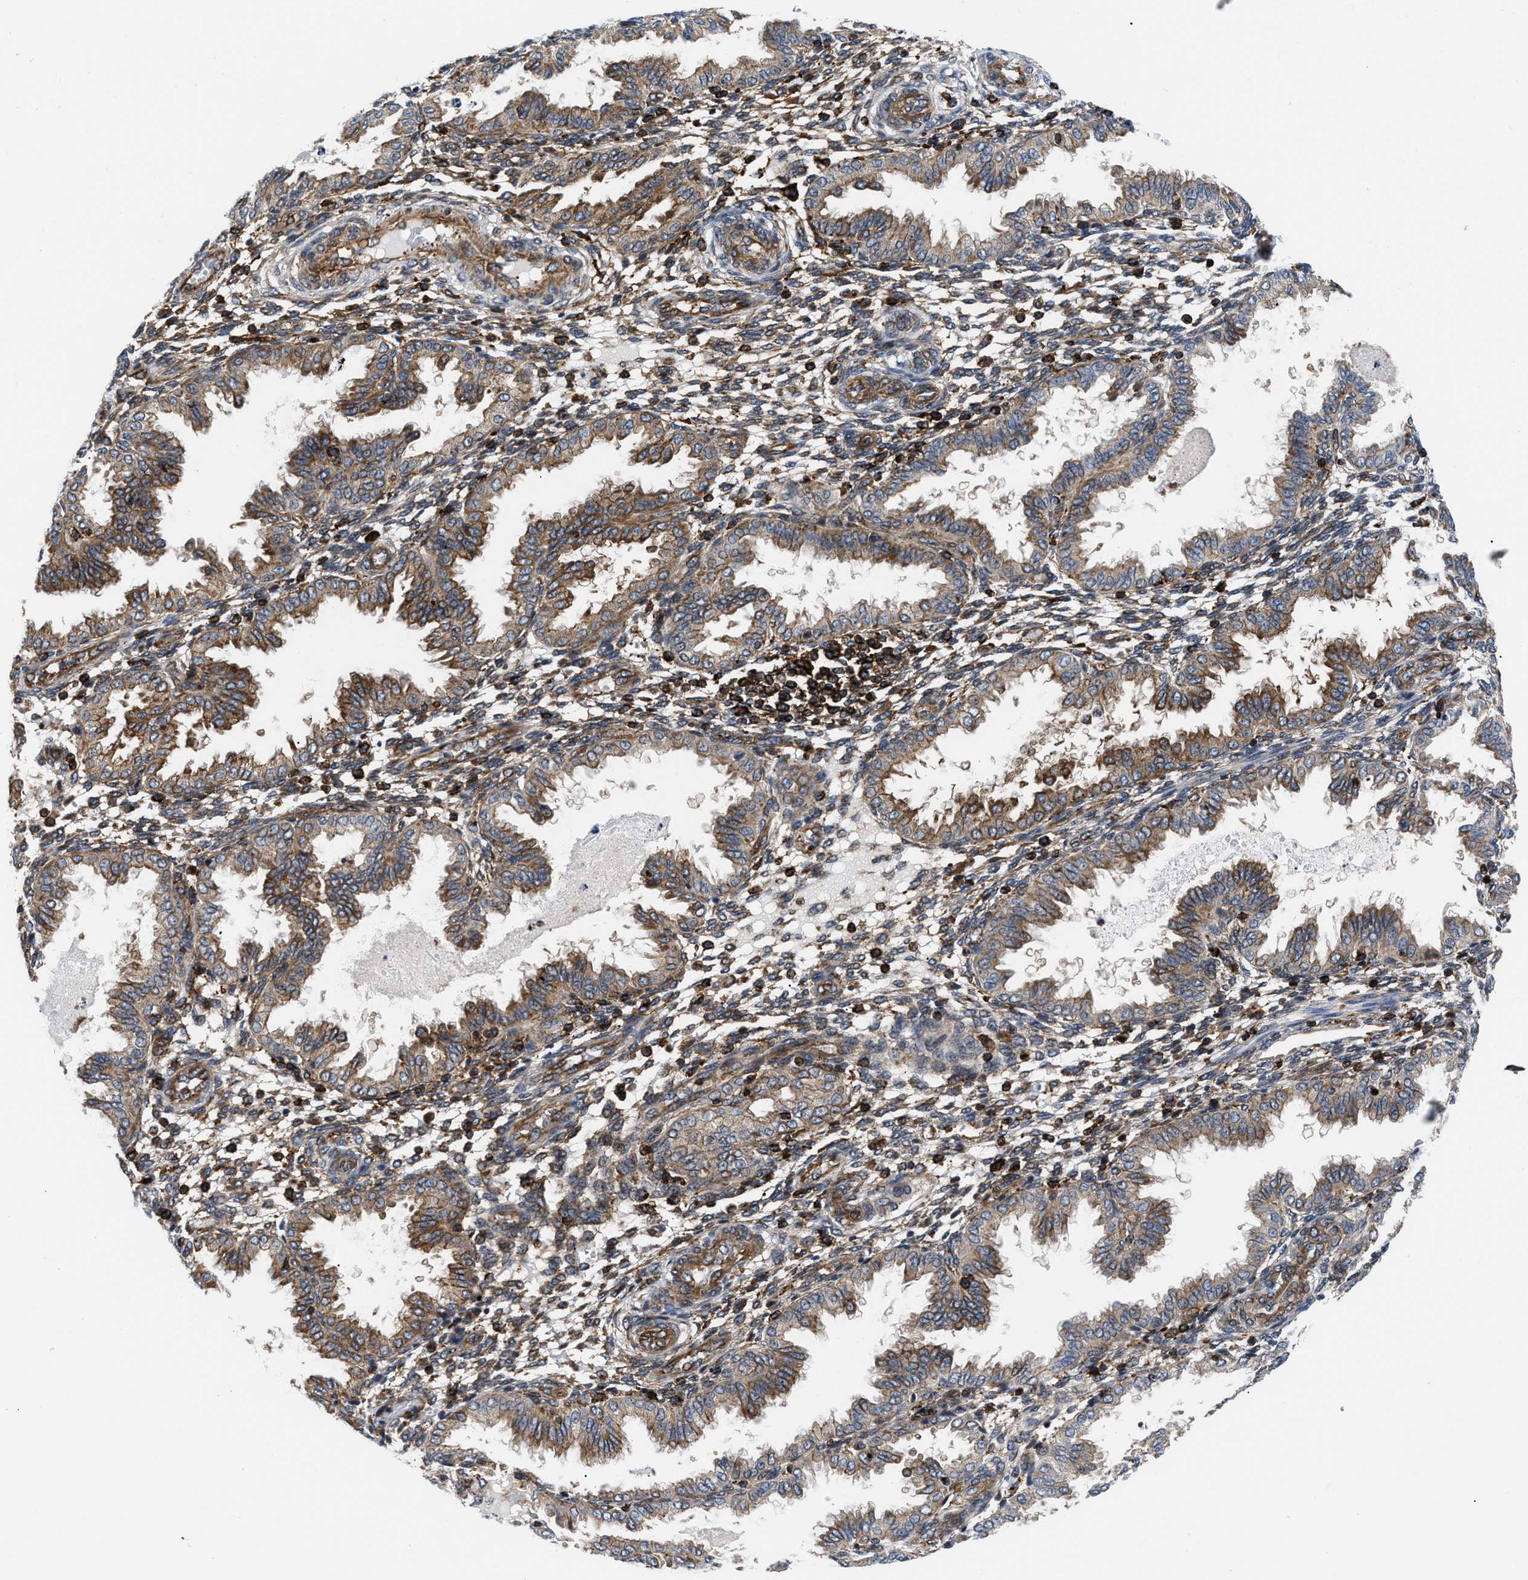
{"staining": {"intensity": "moderate", "quantity": "25%-75%", "location": "cytoplasmic/membranous"}, "tissue": "endometrium", "cell_type": "Cells in endometrial stroma", "image_type": "normal", "snomed": [{"axis": "morphology", "description": "Normal tissue, NOS"}, {"axis": "topography", "description": "Endometrium"}], "caption": "An image of human endometrium stained for a protein exhibits moderate cytoplasmic/membranous brown staining in cells in endometrial stroma.", "gene": "SPAST", "patient": {"sex": "female", "age": 33}}